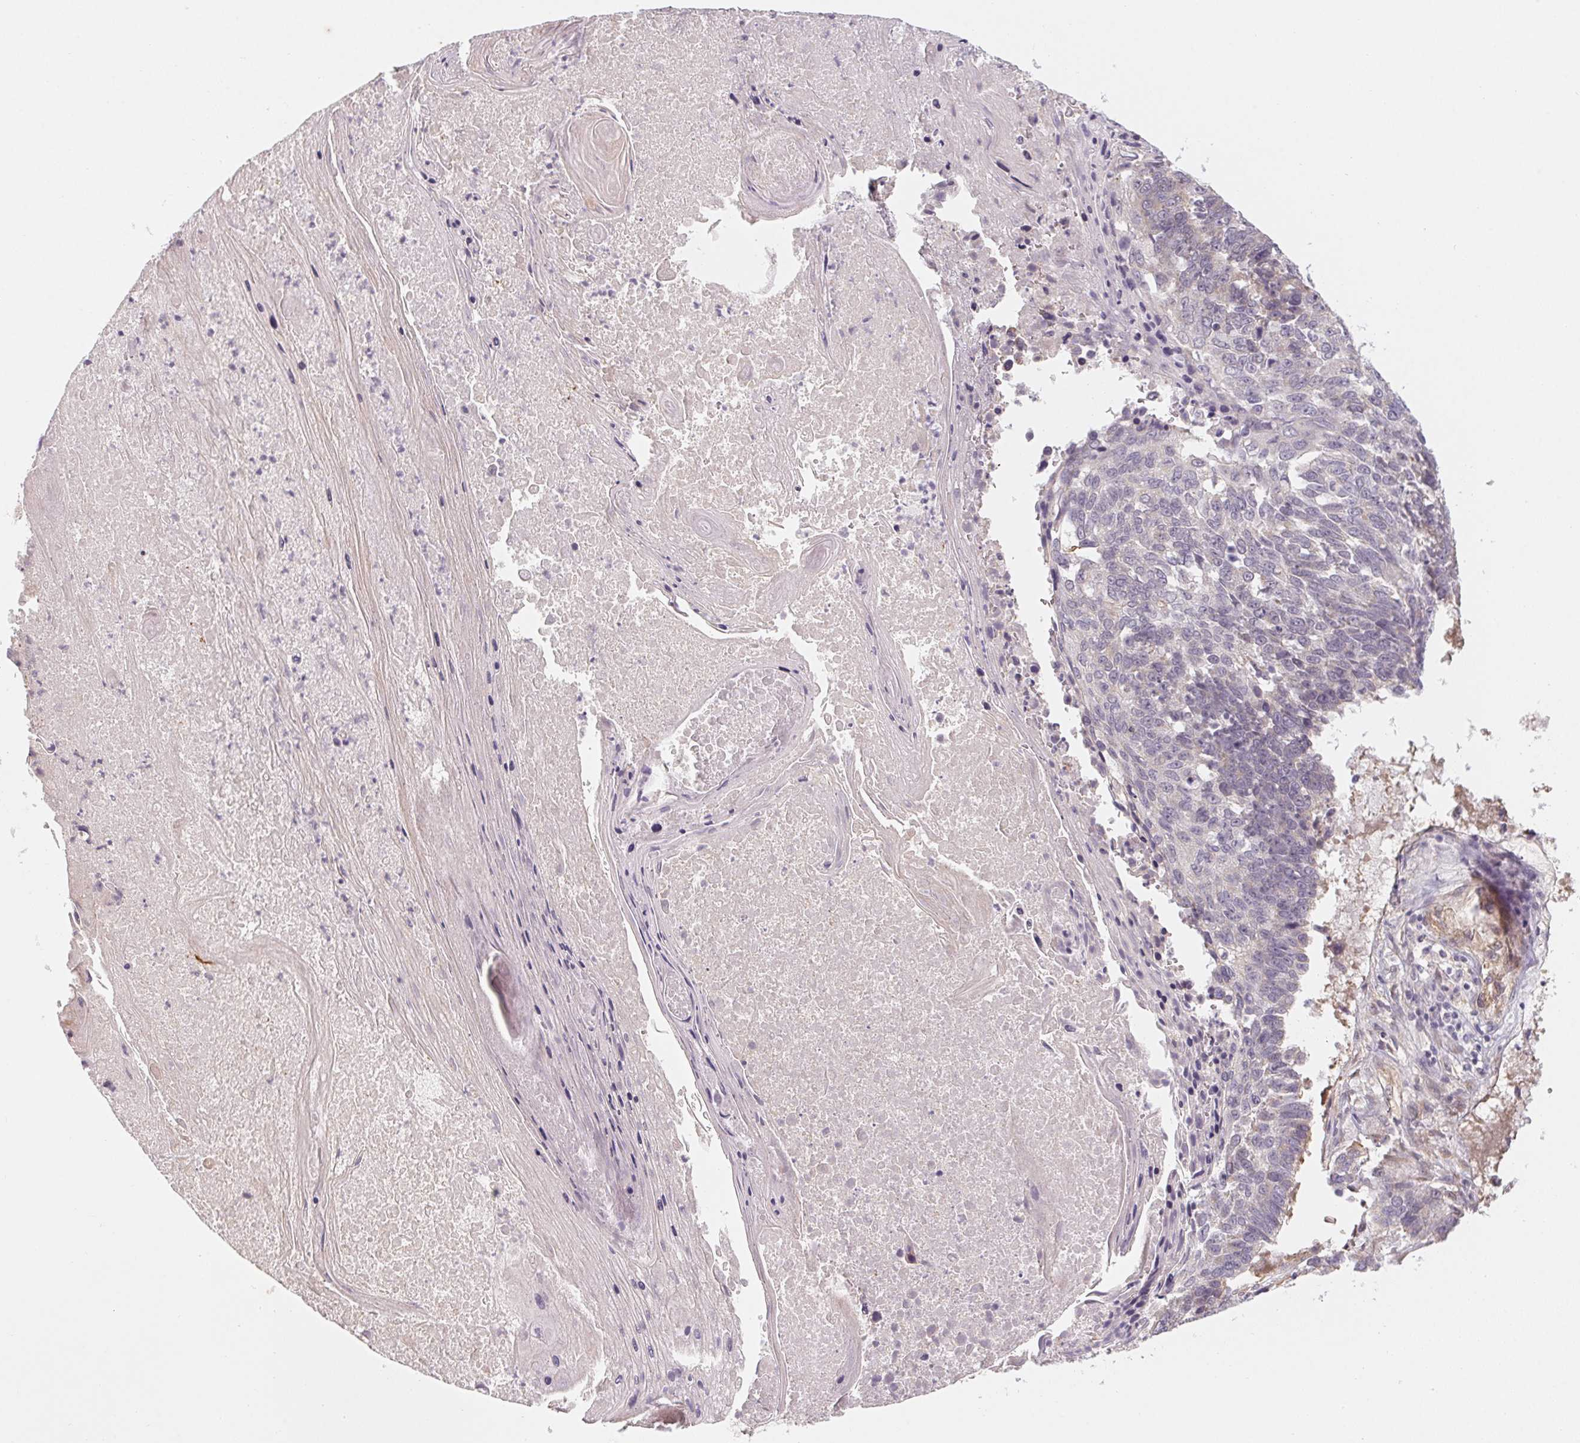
{"staining": {"intensity": "negative", "quantity": "none", "location": "none"}, "tissue": "lung cancer", "cell_type": "Tumor cells", "image_type": "cancer", "snomed": [{"axis": "morphology", "description": "Squamous cell carcinoma, NOS"}, {"axis": "topography", "description": "Lung"}], "caption": "Protein analysis of lung cancer reveals no significant positivity in tumor cells. (DAB (3,3'-diaminobenzidine) immunohistochemistry (IHC) with hematoxylin counter stain).", "gene": "CCDC112", "patient": {"sex": "male", "age": 73}}